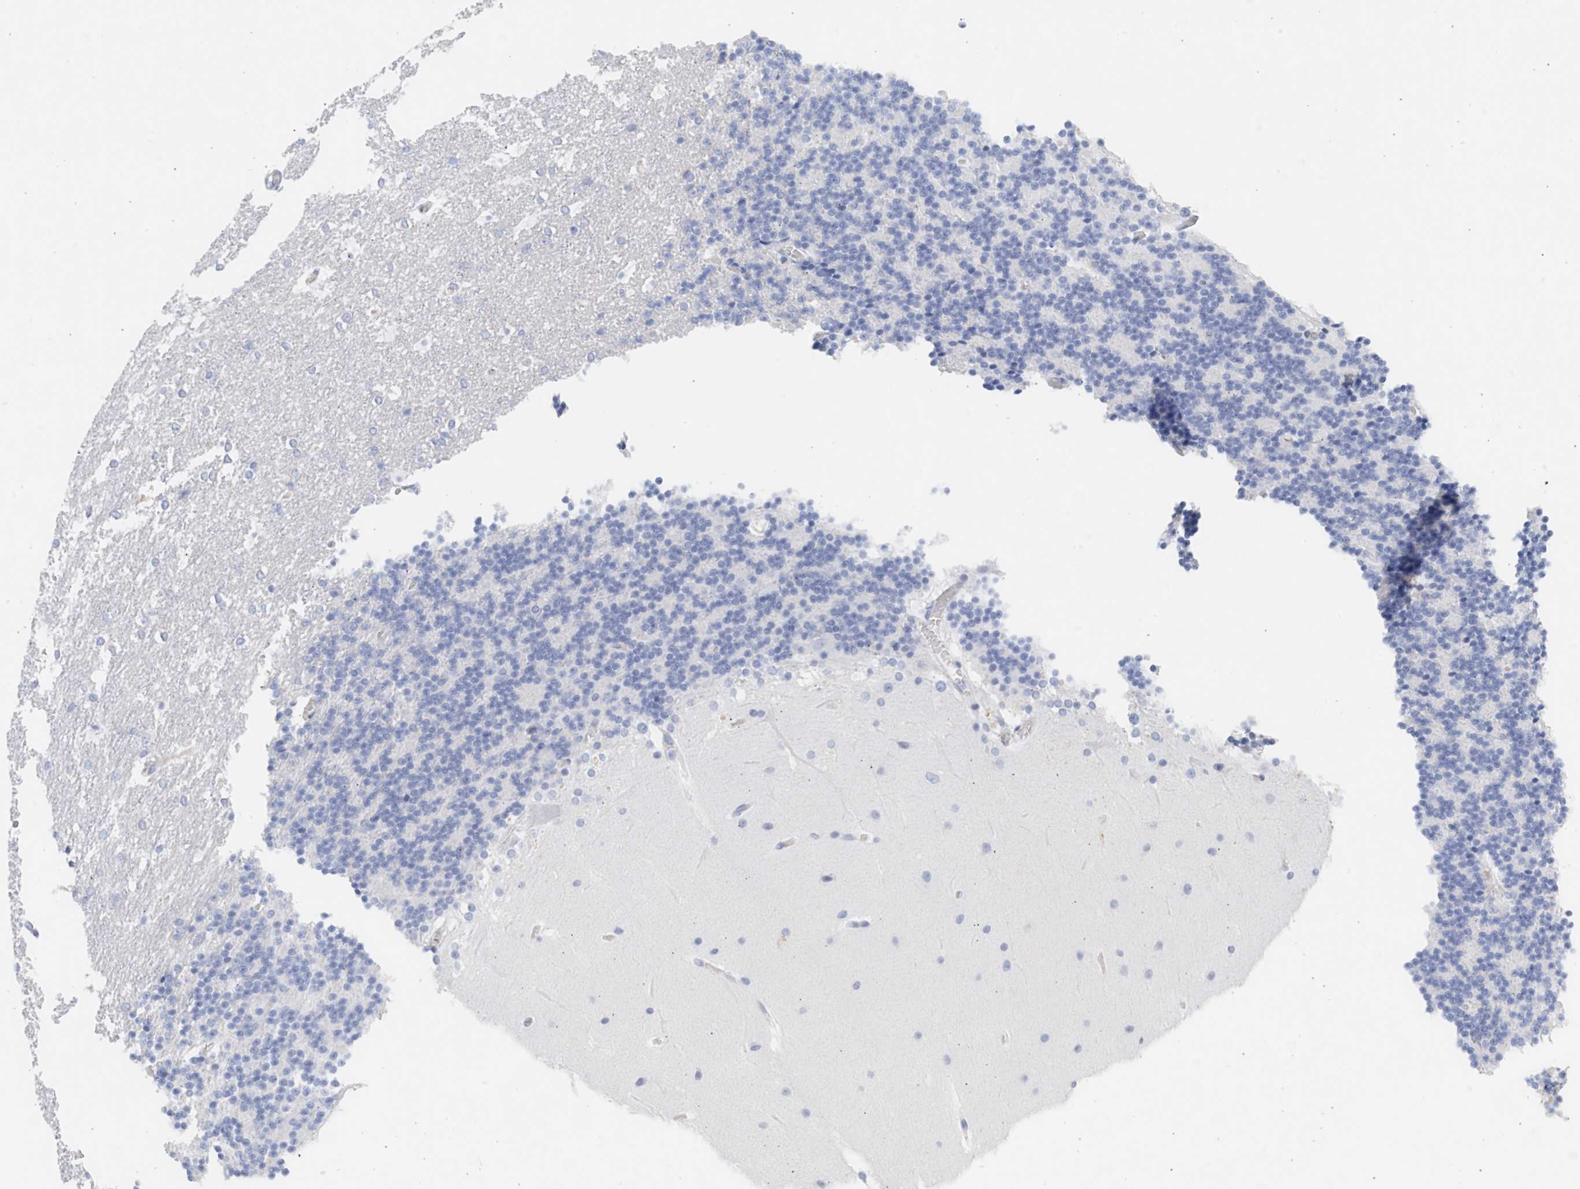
{"staining": {"intensity": "negative", "quantity": "none", "location": "none"}, "tissue": "cerebellum", "cell_type": "Cells in granular layer", "image_type": "normal", "snomed": [{"axis": "morphology", "description": "Normal tissue, NOS"}, {"axis": "topography", "description": "Cerebellum"}], "caption": "Cells in granular layer show no significant protein expression in benign cerebellum. Nuclei are stained in blue.", "gene": "SPATA3", "patient": {"sex": "female", "age": 19}}